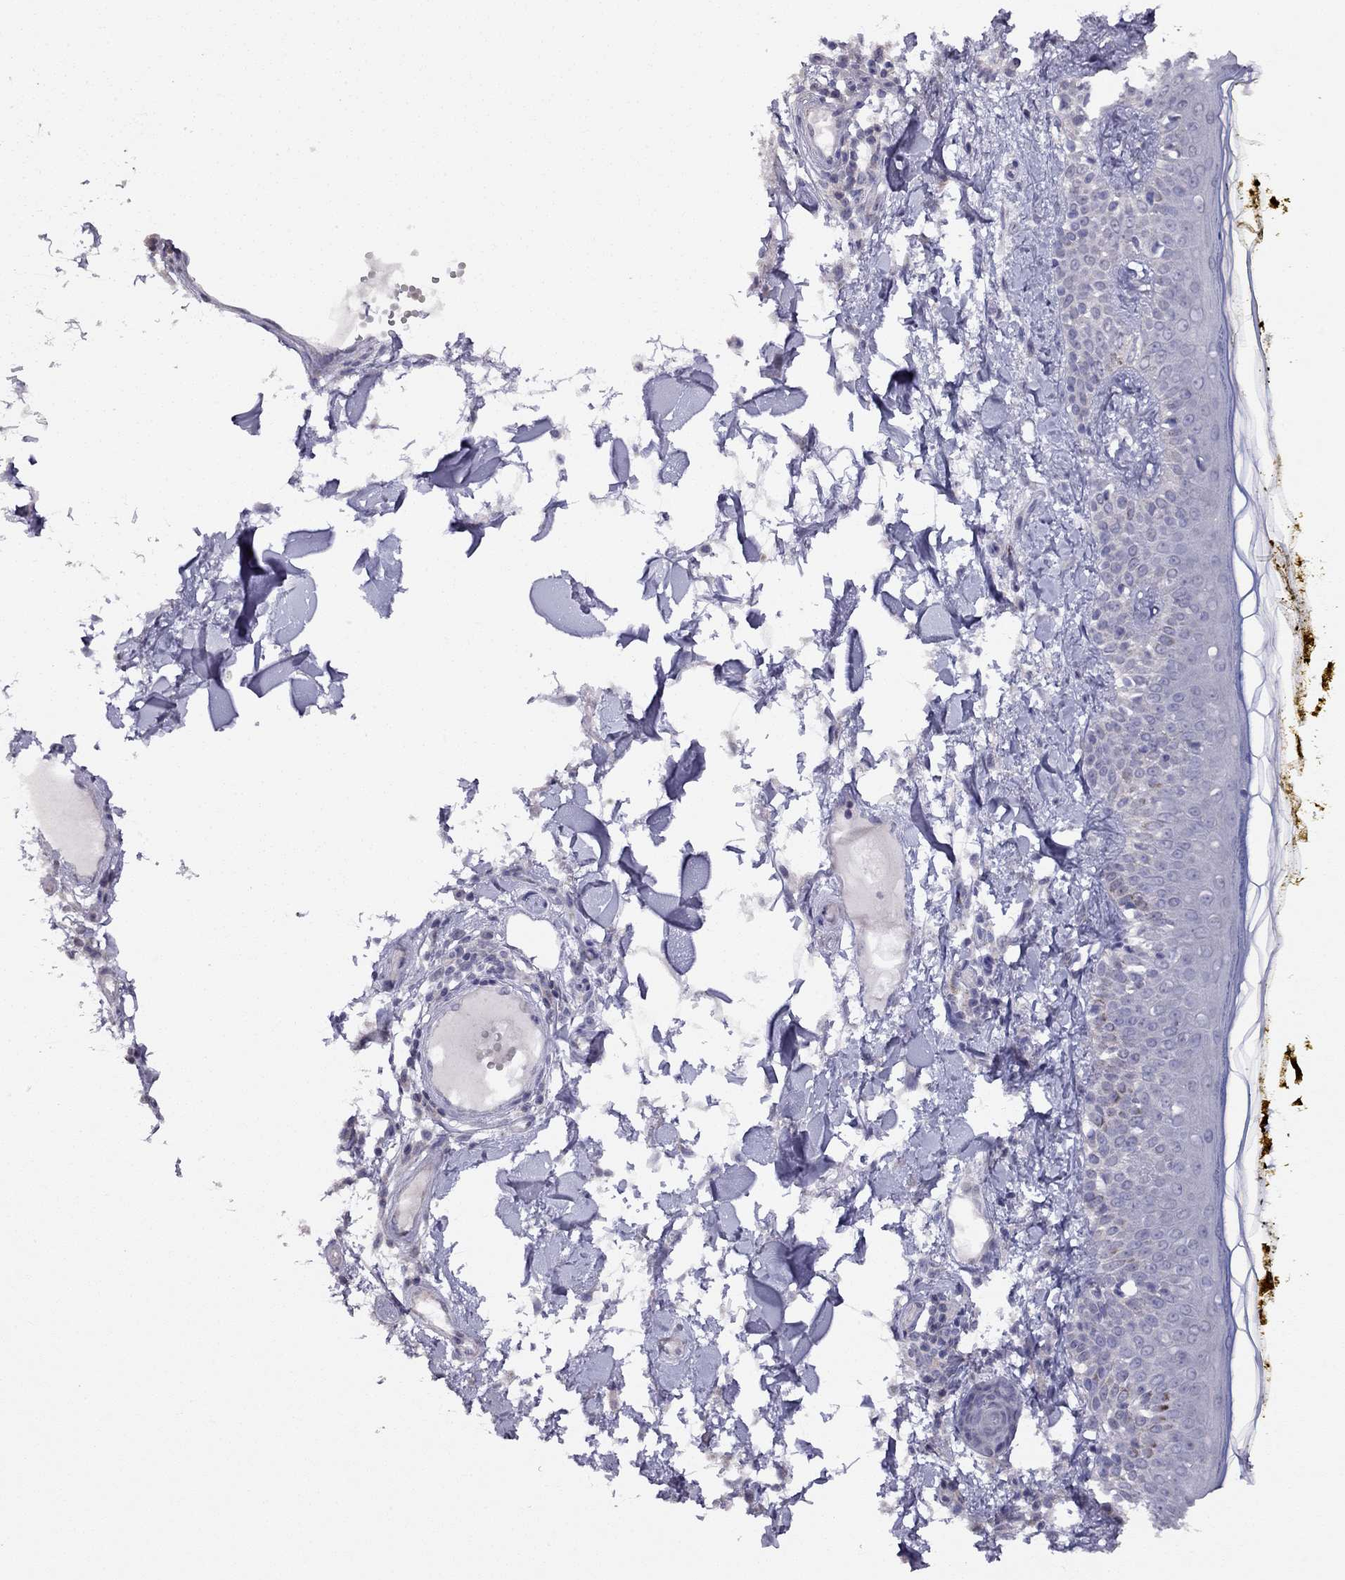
{"staining": {"intensity": "negative", "quantity": "none", "location": "none"}, "tissue": "skin", "cell_type": "Fibroblasts", "image_type": "normal", "snomed": [{"axis": "morphology", "description": "Normal tissue, NOS"}, {"axis": "topography", "description": "Skin"}], "caption": "Immunohistochemistry (IHC) micrograph of benign skin stained for a protein (brown), which displays no positivity in fibroblasts.", "gene": "CITED1", "patient": {"sex": "male", "age": 76}}